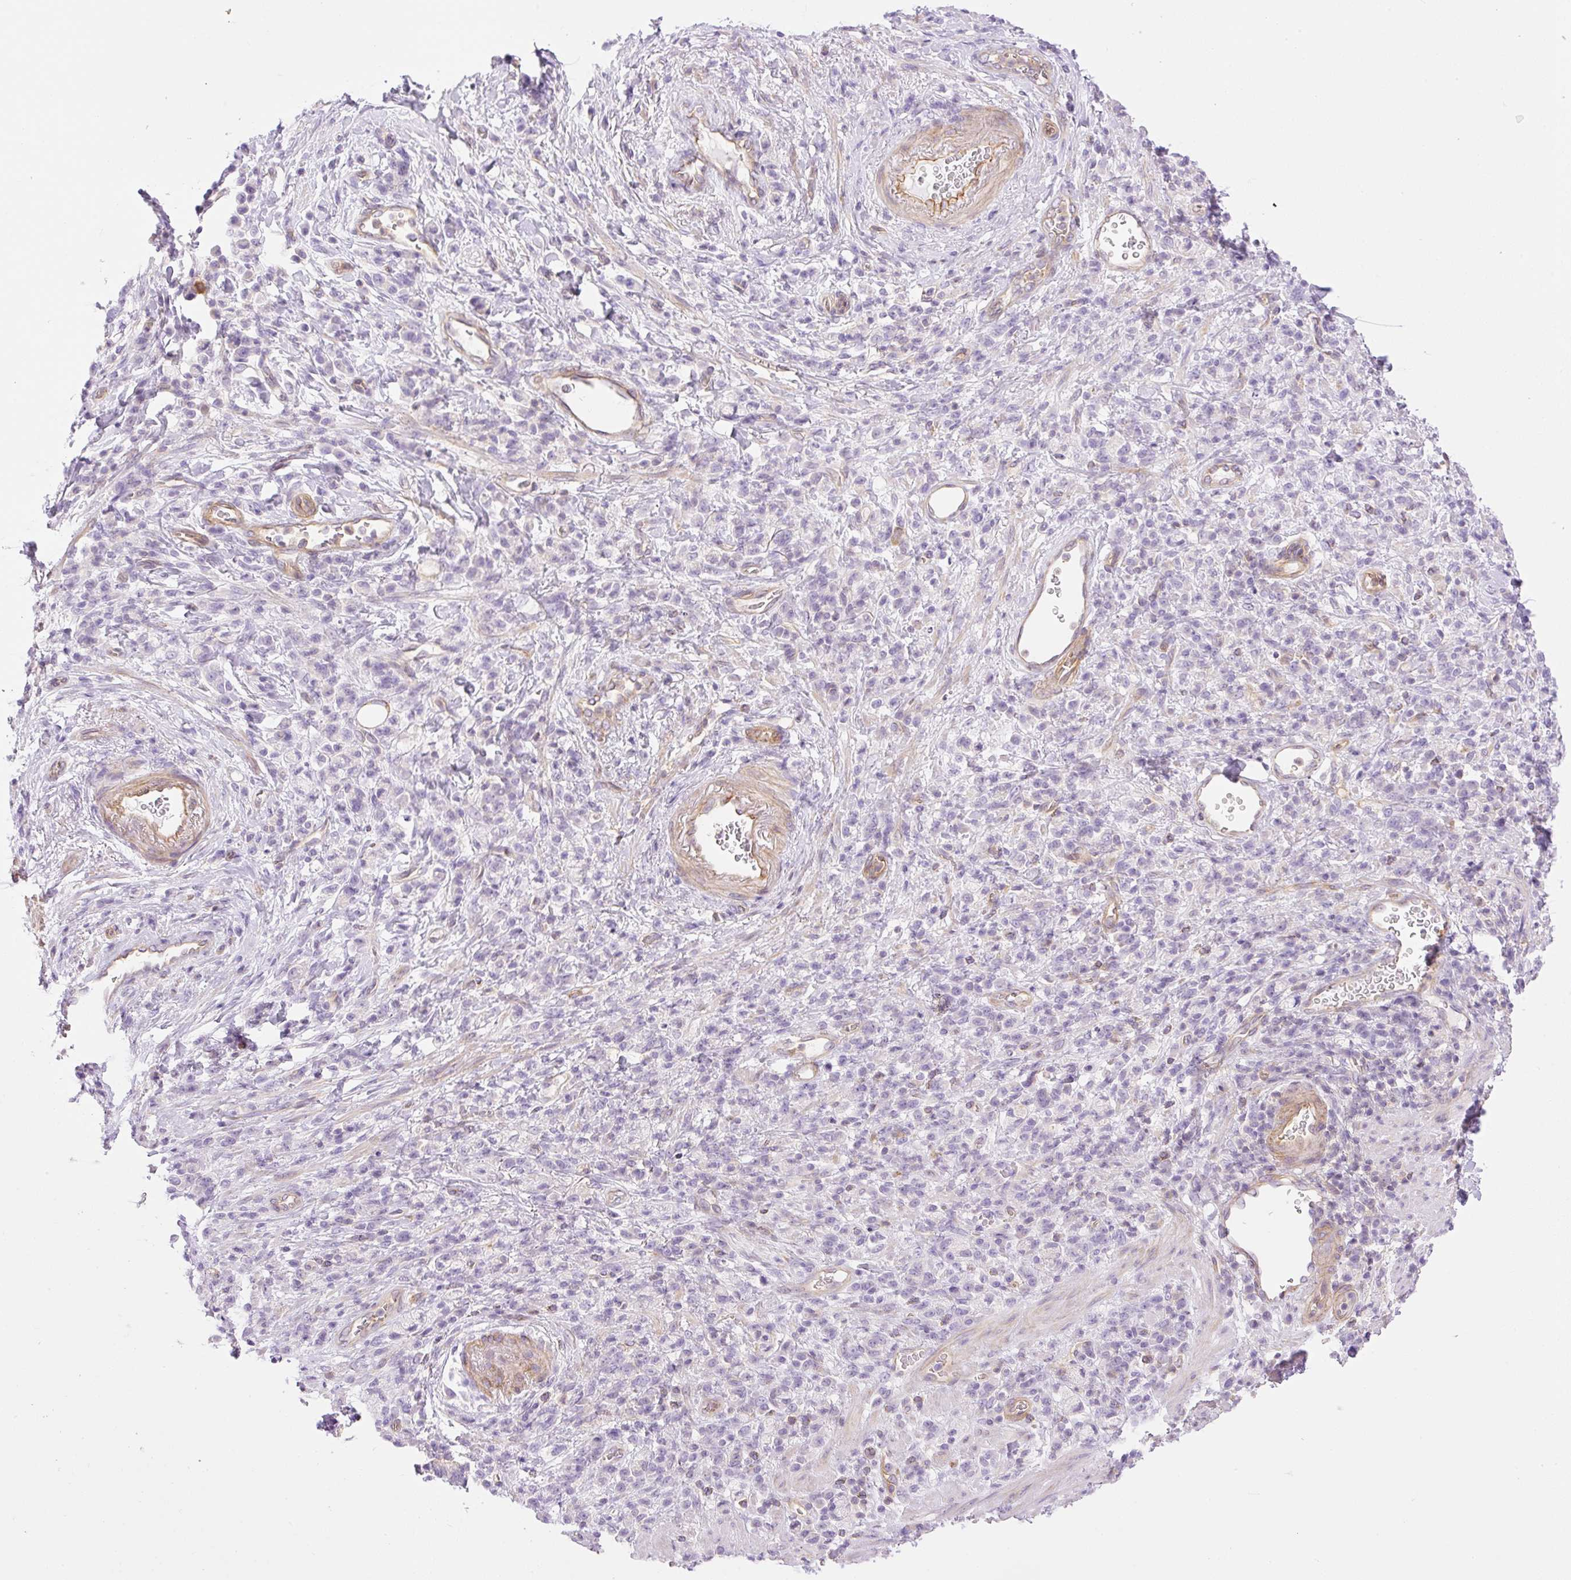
{"staining": {"intensity": "negative", "quantity": "none", "location": "none"}, "tissue": "stomach cancer", "cell_type": "Tumor cells", "image_type": "cancer", "snomed": [{"axis": "morphology", "description": "Adenocarcinoma, NOS"}, {"axis": "topography", "description": "Stomach"}], "caption": "Immunohistochemistry histopathology image of neoplastic tissue: stomach cancer (adenocarcinoma) stained with DAB (3,3'-diaminobenzidine) displays no significant protein positivity in tumor cells.", "gene": "EHD3", "patient": {"sex": "male", "age": 77}}